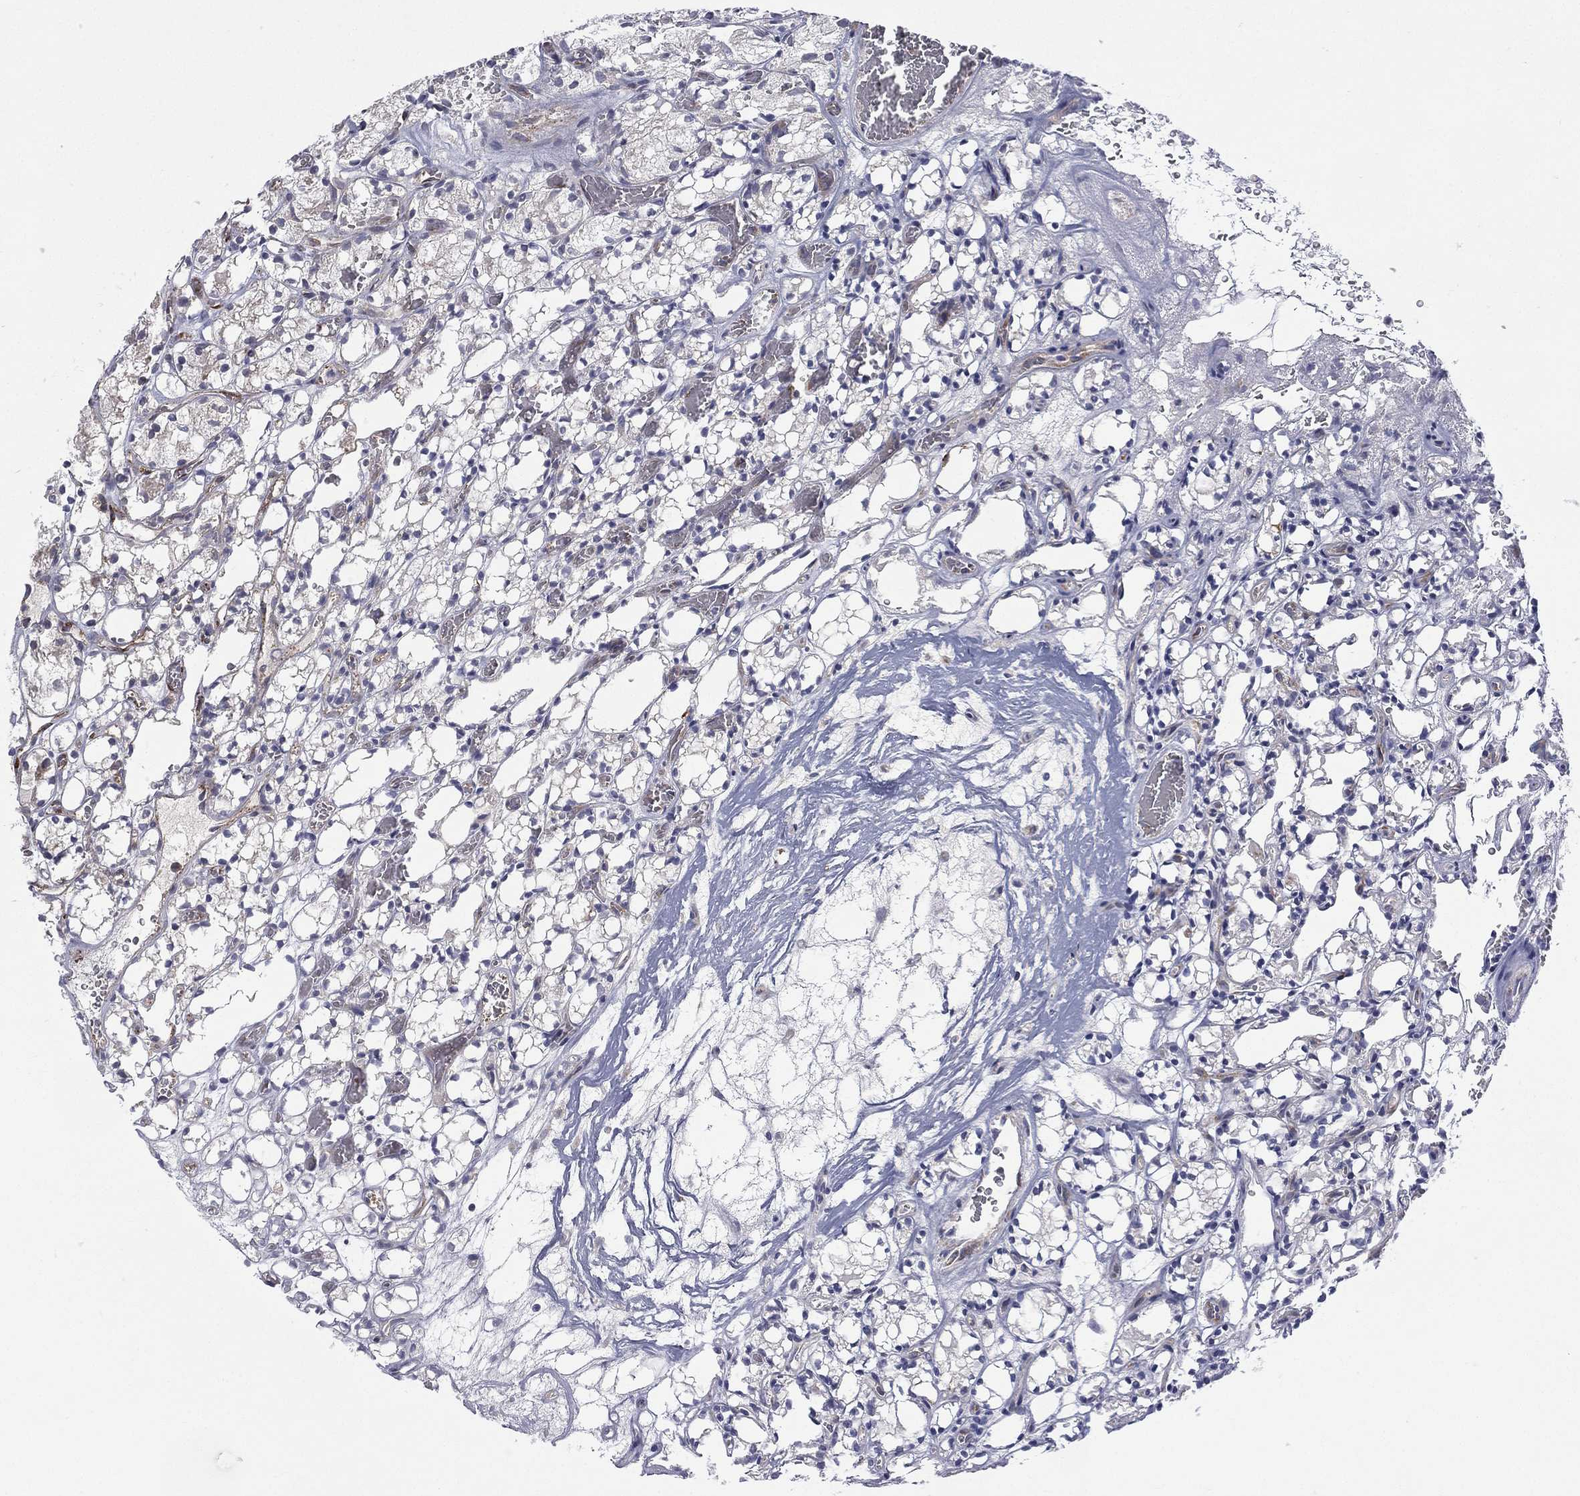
{"staining": {"intensity": "negative", "quantity": "none", "location": "none"}, "tissue": "renal cancer", "cell_type": "Tumor cells", "image_type": "cancer", "snomed": [{"axis": "morphology", "description": "Adenocarcinoma, NOS"}, {"axis": "topography", "description": "Kidney"}], "caption": "Immunohistochemistry image of neoplastic tissue: human renal cancer stained with DAB exhibits no significant protein expression in tumor cells.", "gene": "C20orf96", "patient": {"sex": "female", "age": 69}}